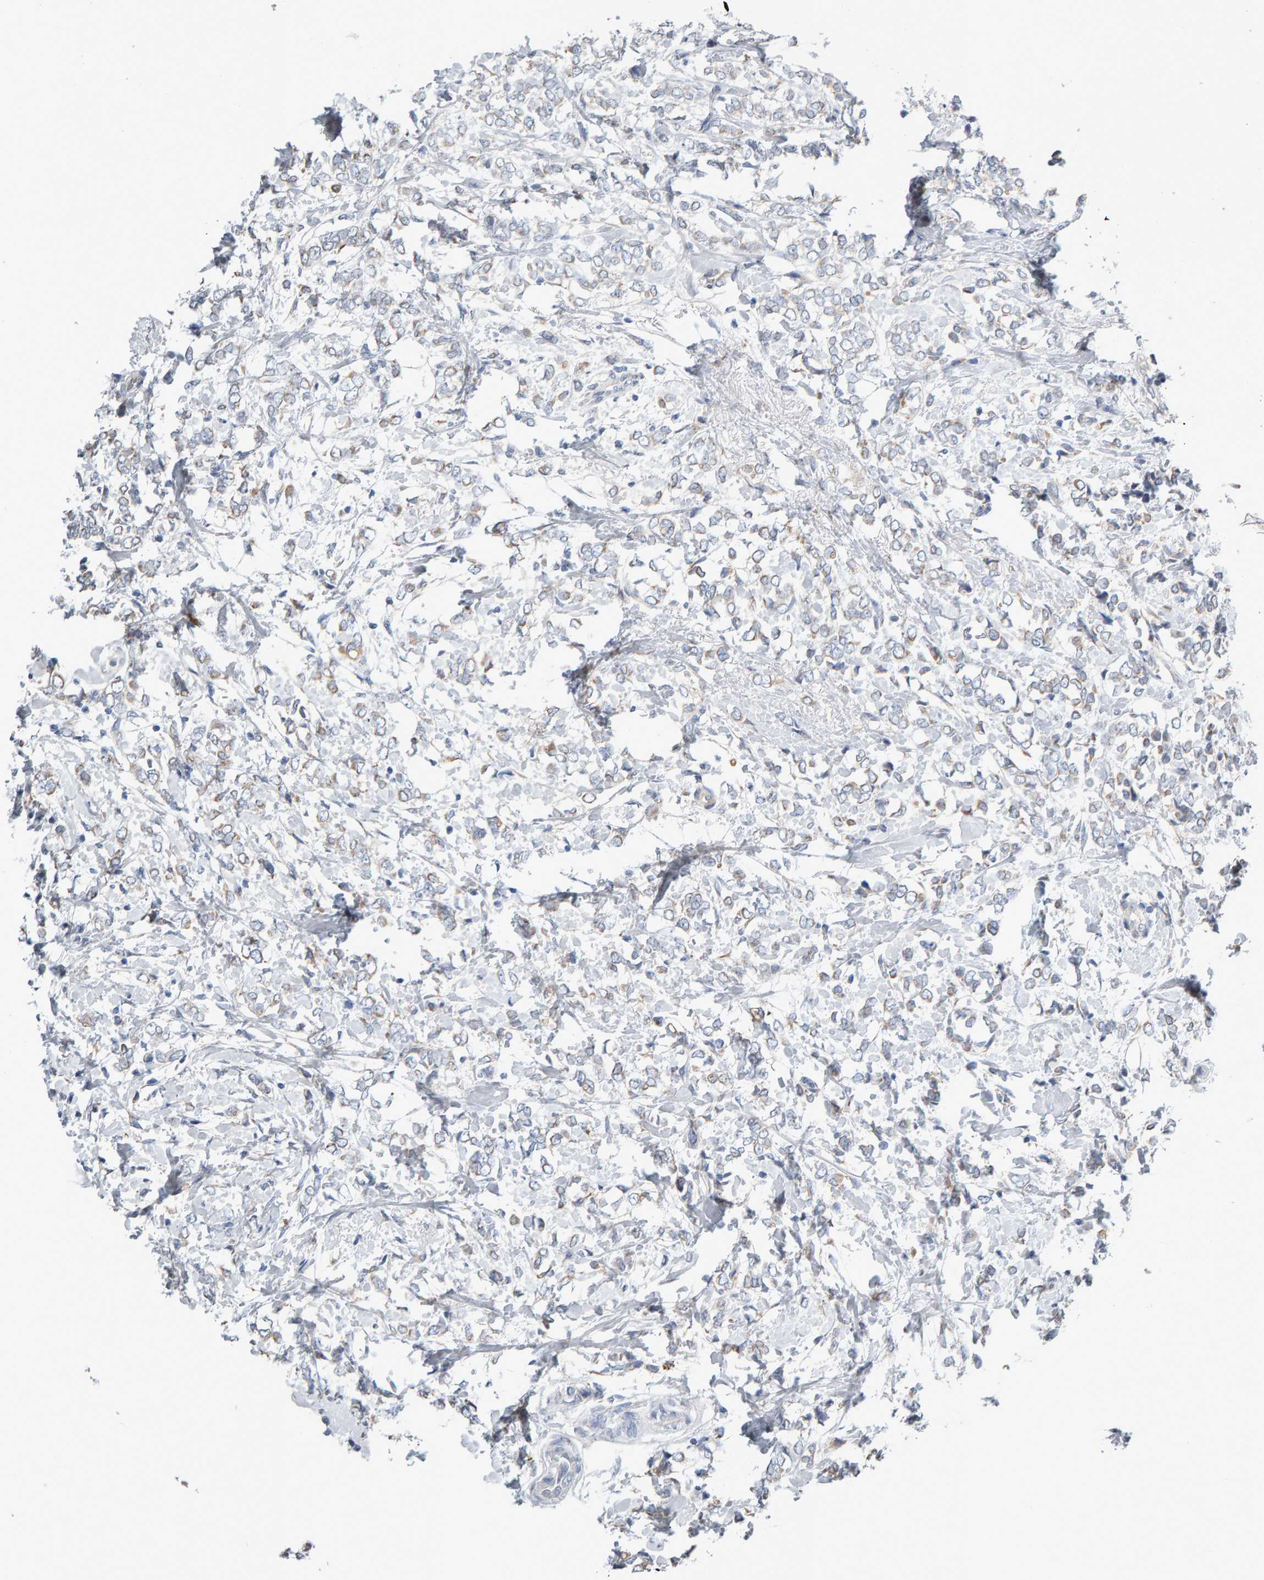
{"staining": {"intensity": "weak", "quantity": "<25%", "location": "cytoplasmic/membranous"}, "tissue": "breast cancer", "cell_type": "Tumor cells", "image_type": "cancer", "snomed": [{"axis": "morphology", "description": "Normal tissue, NOS"}, {"axis": "morphology", "description": "Lobular carcinoma"}, {"axis": "topography", "description": "Breast"}], "caption": "High magnification brightfield microscopy of breast cancer (lobular carcinoma) stained with DAB (3,3'-diaminobenzidine) (brown) and counterstained with hematoxylin (blue): tumor cells show no significant positivity. (Brightfield microscopy of DAB (3,3'-diaminobenzidine) immunohistochemistry at high magnification).", "gene": "ENGASE", "patient": {"sex": "female", "age": 47}}